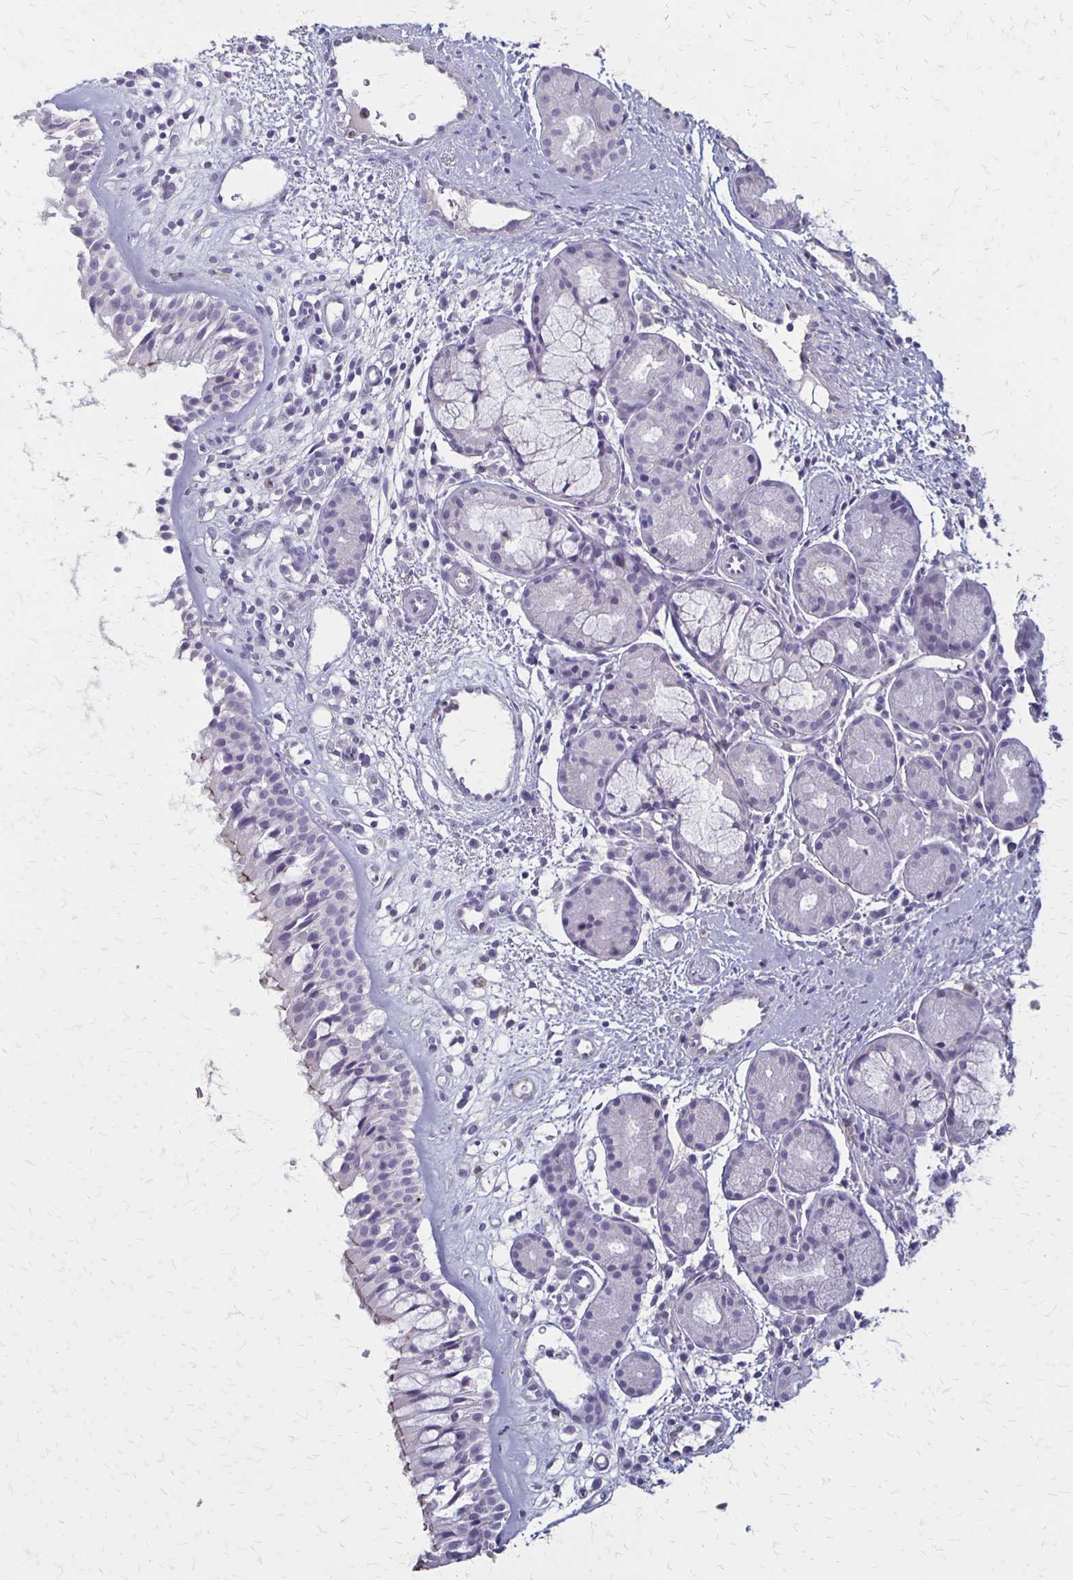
{"staining": {"intensity": "negative", "quantity": "none", "location": "none"}, "tissue": "nasopharynx", "cell_type": "Respiratory epithelial cells", "image_type": "normal", "snomed": [{"axis": "morphology", "description": "Normal tissue, NOS"}, {"axis": "topography", "description": "Nasopharynx"}], "caption": "This is a histopathology image of IHC staining of unremarkable nasopharynx, which shows no staining in respiratory epithelial cells.", "gene": "SEPTIN5", "patient": {"sex": "male", "age": 65}}